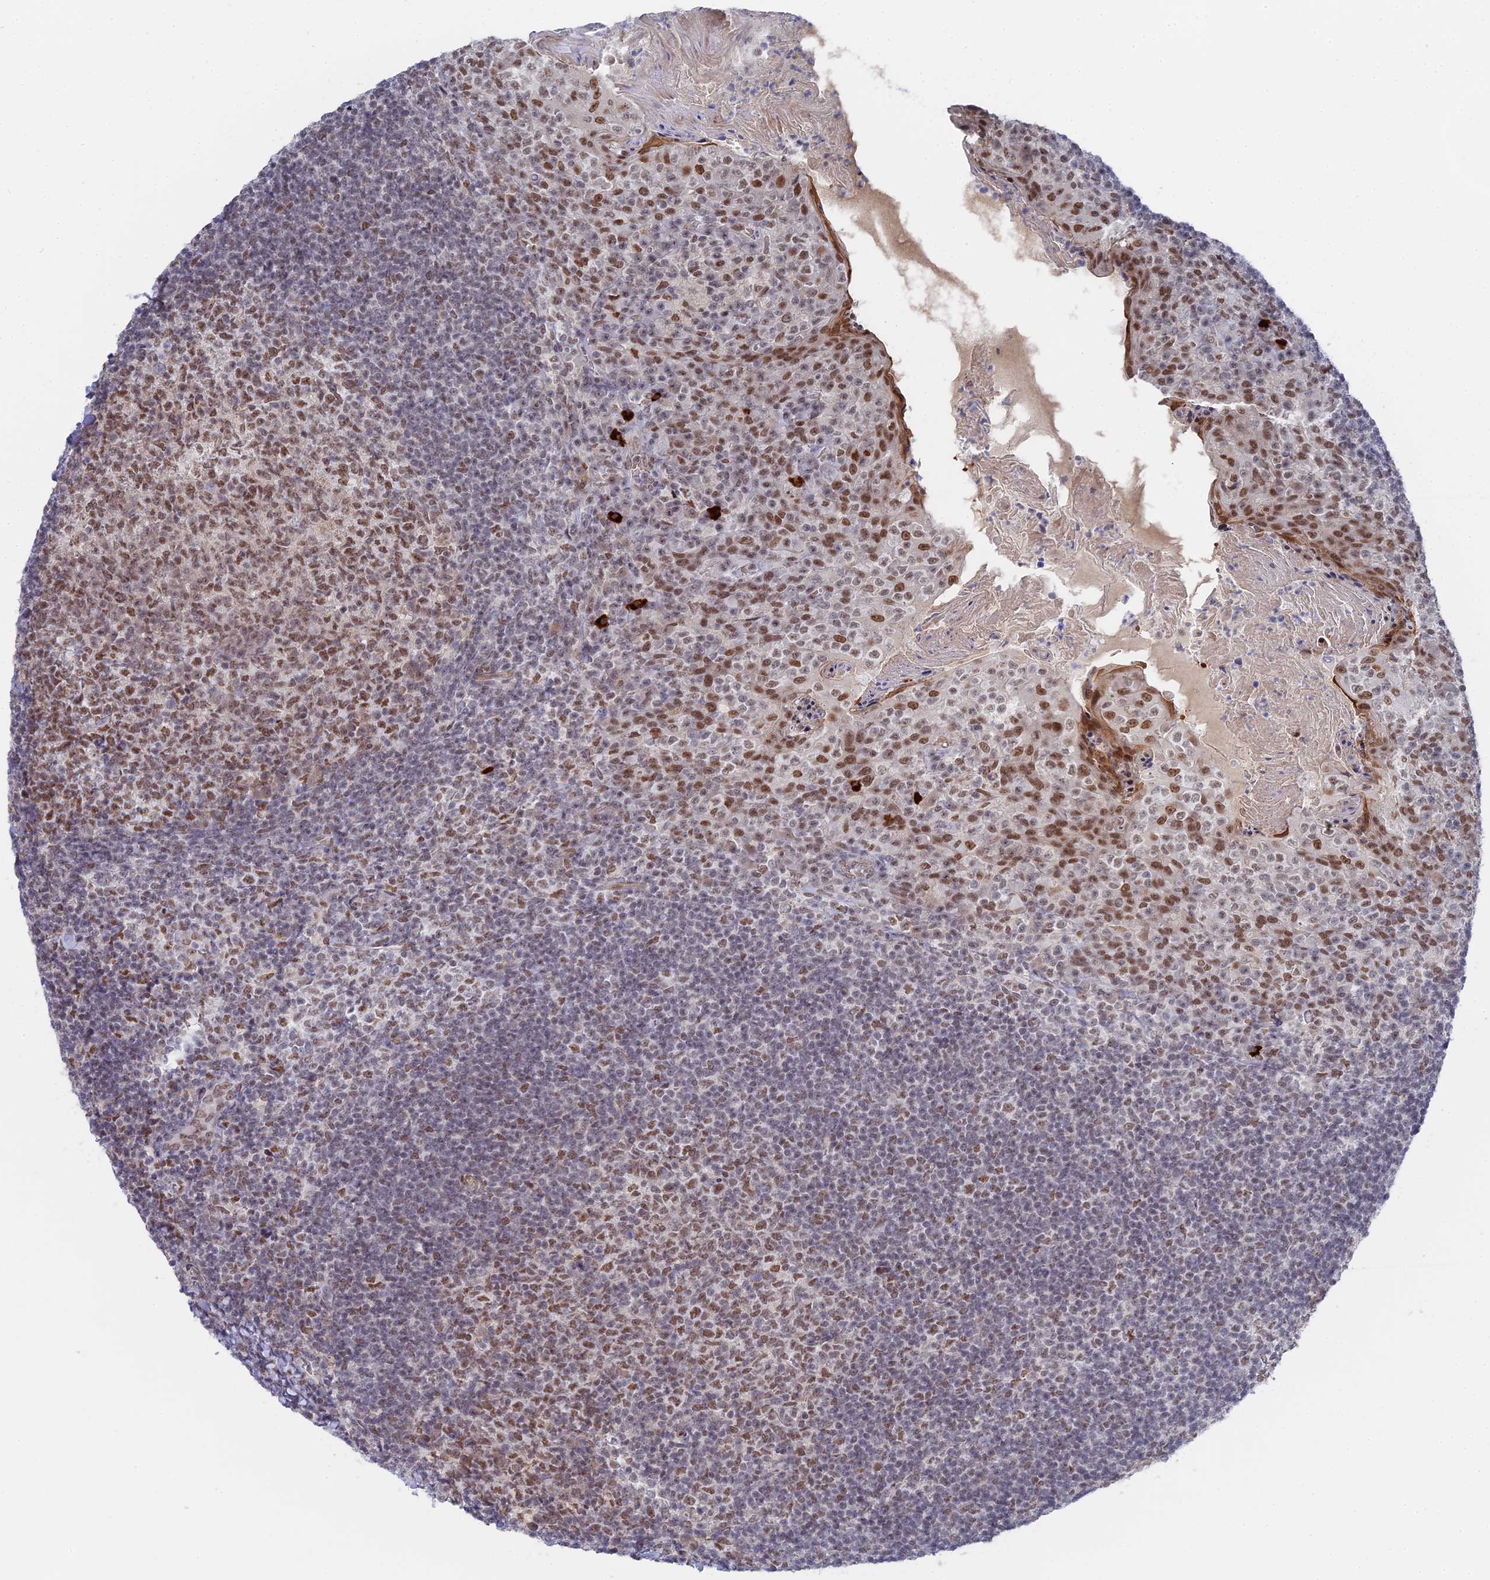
{"staining": {"intensity": "moderate", "quantity": ">75%", "location": "nuclear"}, "tissue": "tonsil", "cell_type": "Germinal center cells", "image_type": "normal", "snomed": [{"axis": "morphology", "description": "Normal tissue, NOS"}, {"axis": "topography", "description": "Tonsil"}], "caption": "Tonsil stained with DAB IHC displays medium levels of moderate nuclear expression in approximately >75% of germinal center cells. The staining is performed using DAB (3,3'-diaminobenzidine) brown chromogen to label protein expression. The nuclei are counter-stained blue using hematoxylin.", "gene": "CCDC85A", "patient": {"sex": "female", "age": 10}}